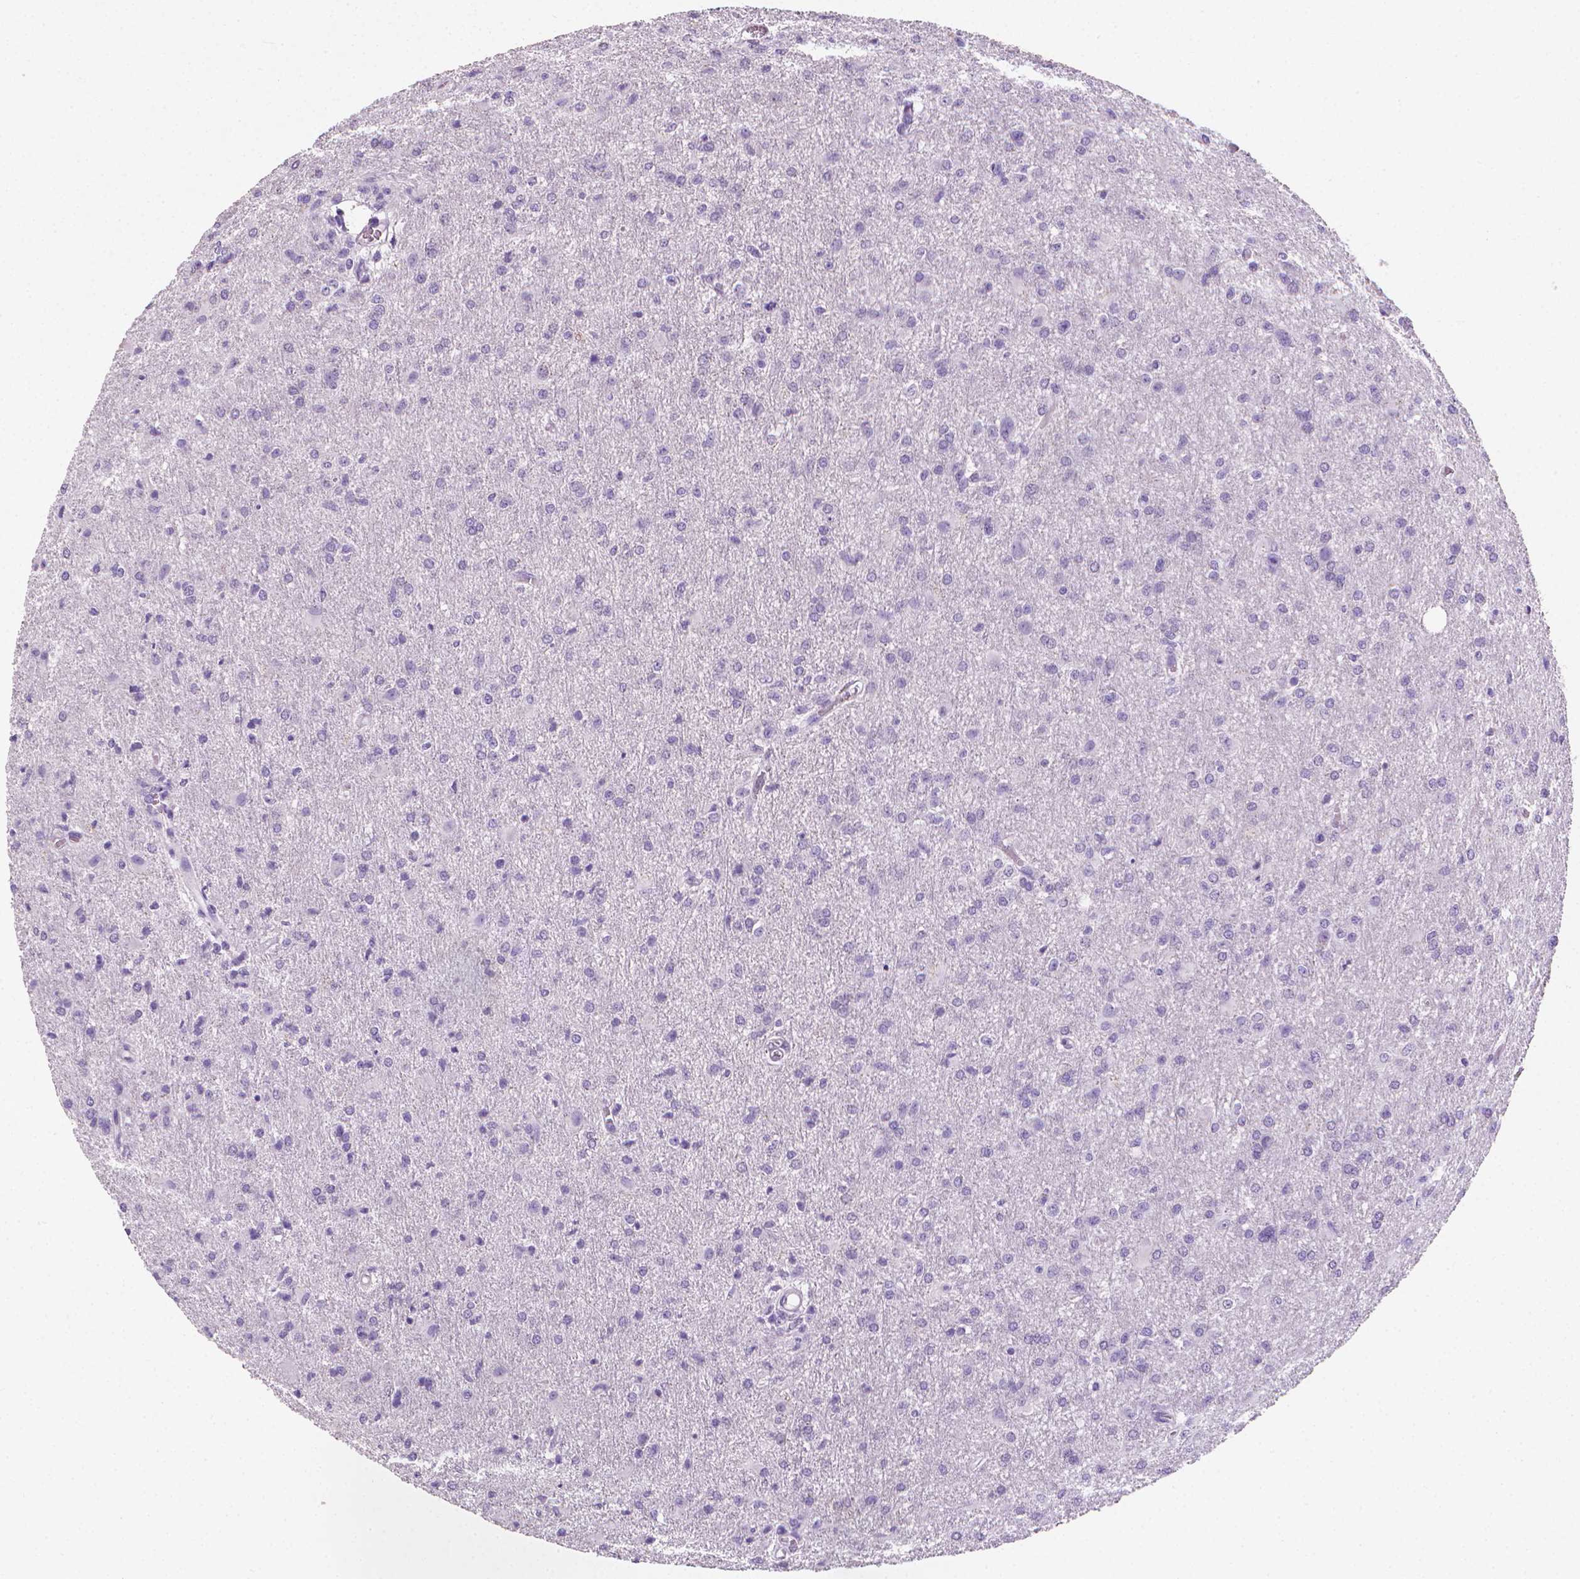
{"staining": {"intensity": "negative", "quantity": "none", "location": "none"}, "tissue": "glioma", "cell_type": "Tumor cells", "image_type": "cancer", "snomed": [{"axis": "morphology", "description": "Glioma, malignant, High grade"}, {"axis": "topography", "description": "Brain"}], "caption": "This is an immunohistochemistry micrograph of human high-grade glioma (malignant). There is no positivity in tumor cells.", "gene": "XPNPEP2", "patient": {"sex": "male", "age": 68}}